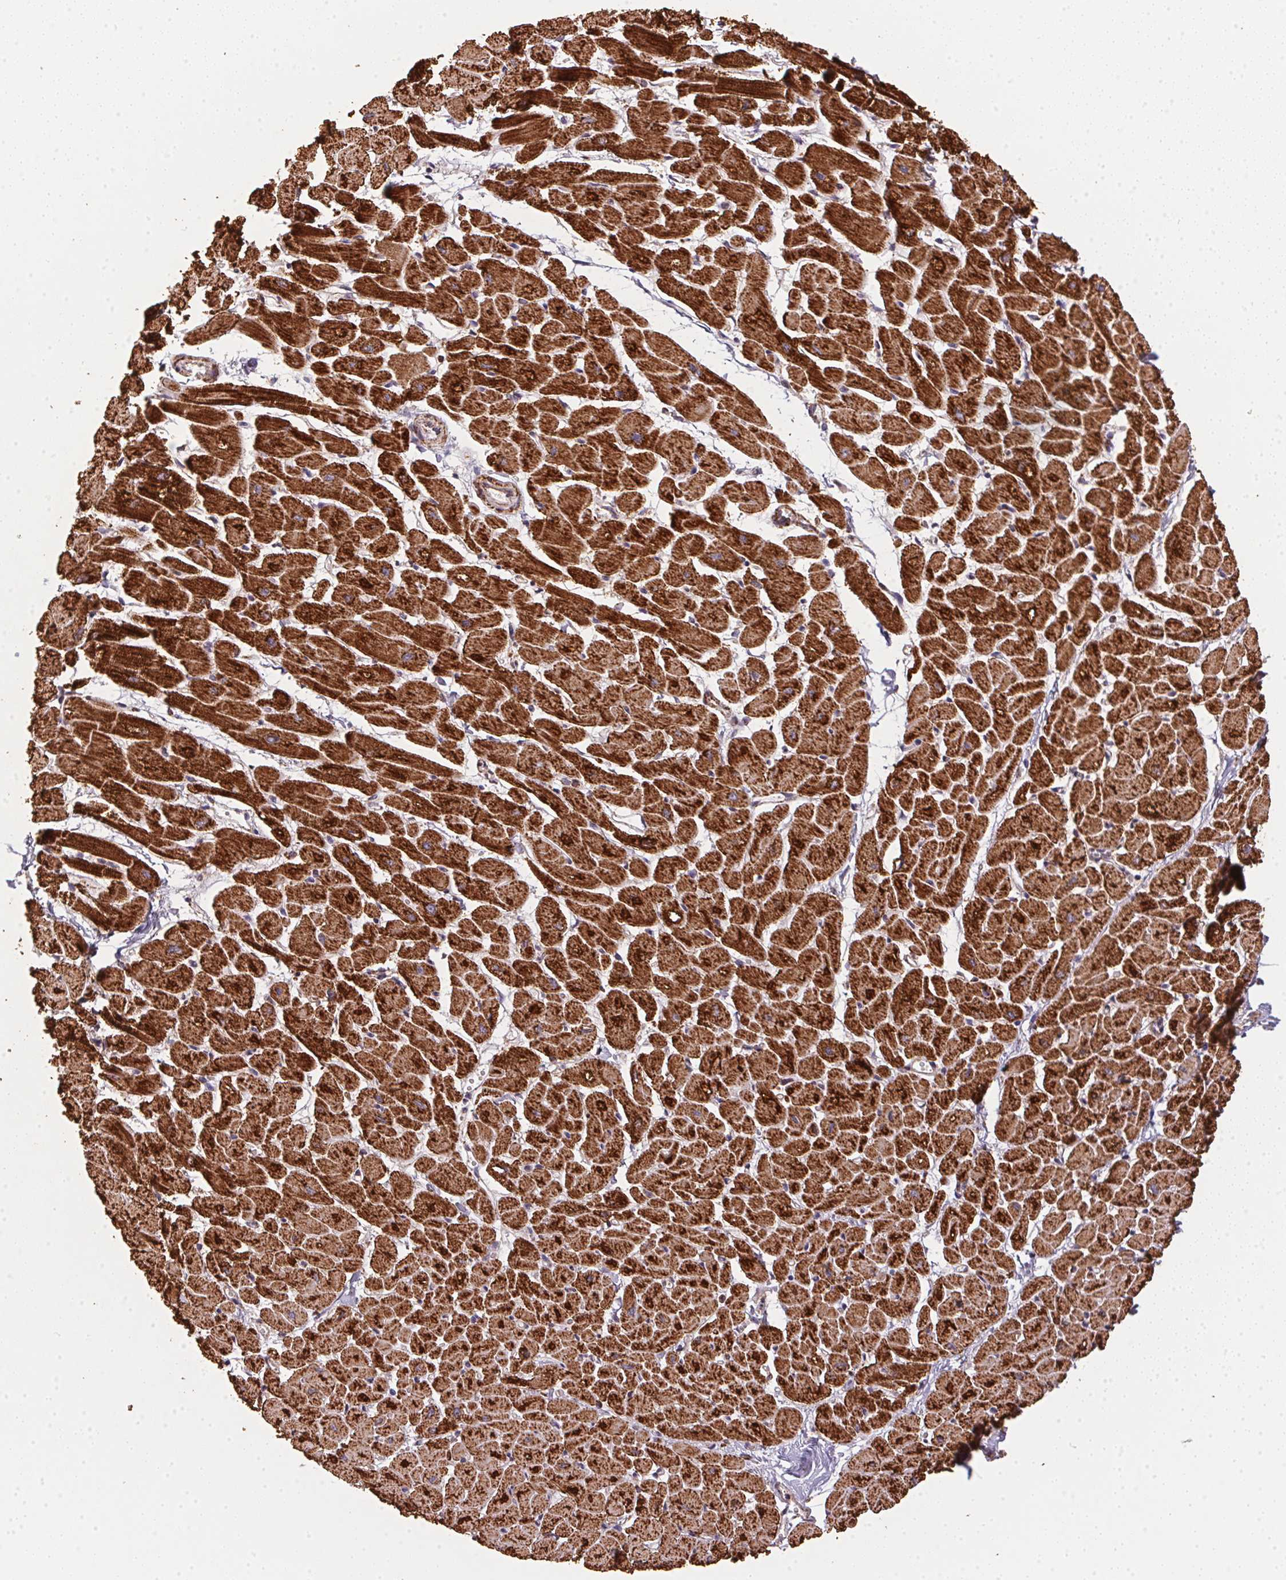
{"staining": {"intensity": "strong", "quantity": ">75%", "location": "cytoplasmic/membranous"}, "tissue": "heart muscle", "cell_type": "Cardiomyocytes", "image_type": "normal", "snomed": [{"axis": "morphology", "description": "Normal tissue, NOS"}, {"axis": "topography", "description": "Heart"}], "caption": "The histopathology image displays staining of unremarkable heart muscle, revealing strong cytoplasmic/membranous protein staining (brown color) within cardiomyocytes. (IHC, brightfield microscopy, high magnification).", "gene": "NDUFS2", "patient": {"sex": "male", "age": 57}}